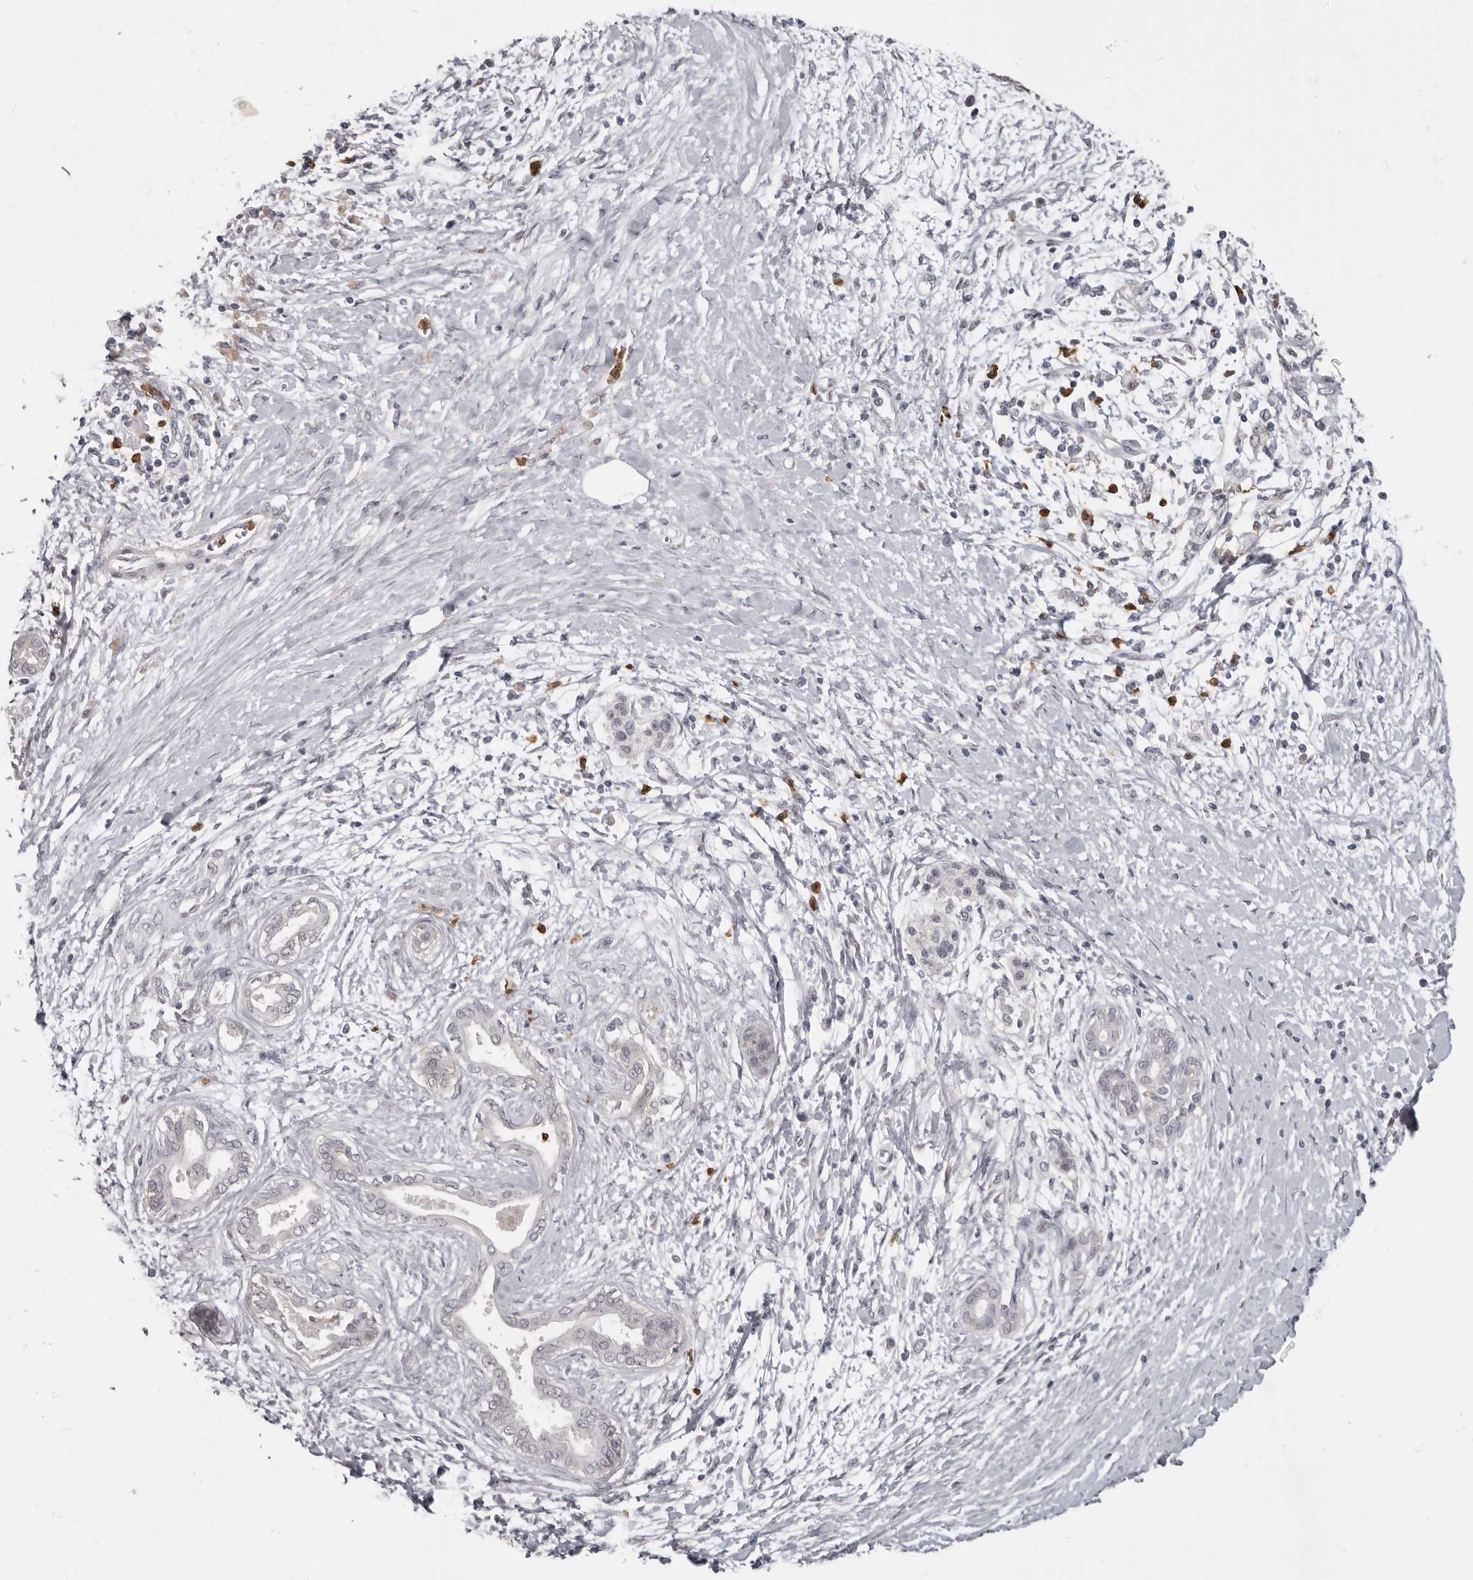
{"staining": {"intensity": "negative", "quantity": "none", "location": "none"}, "tissue": "pancreatic cancer", "cell_type": "Tumor cells", "image_type": "cancer", "snomed": [{"axis": "morphology", "description": "Adenocarcinoma, NOS"}, {"axis": "topography", "description": "Pancreas"}], "caption": "The histopathology image demonstrates no significant staining in tumor cells of adenocarcinoma (pancreatic).", "gene": "GPR157", "patient": {"sex": "male", "age": 58}}